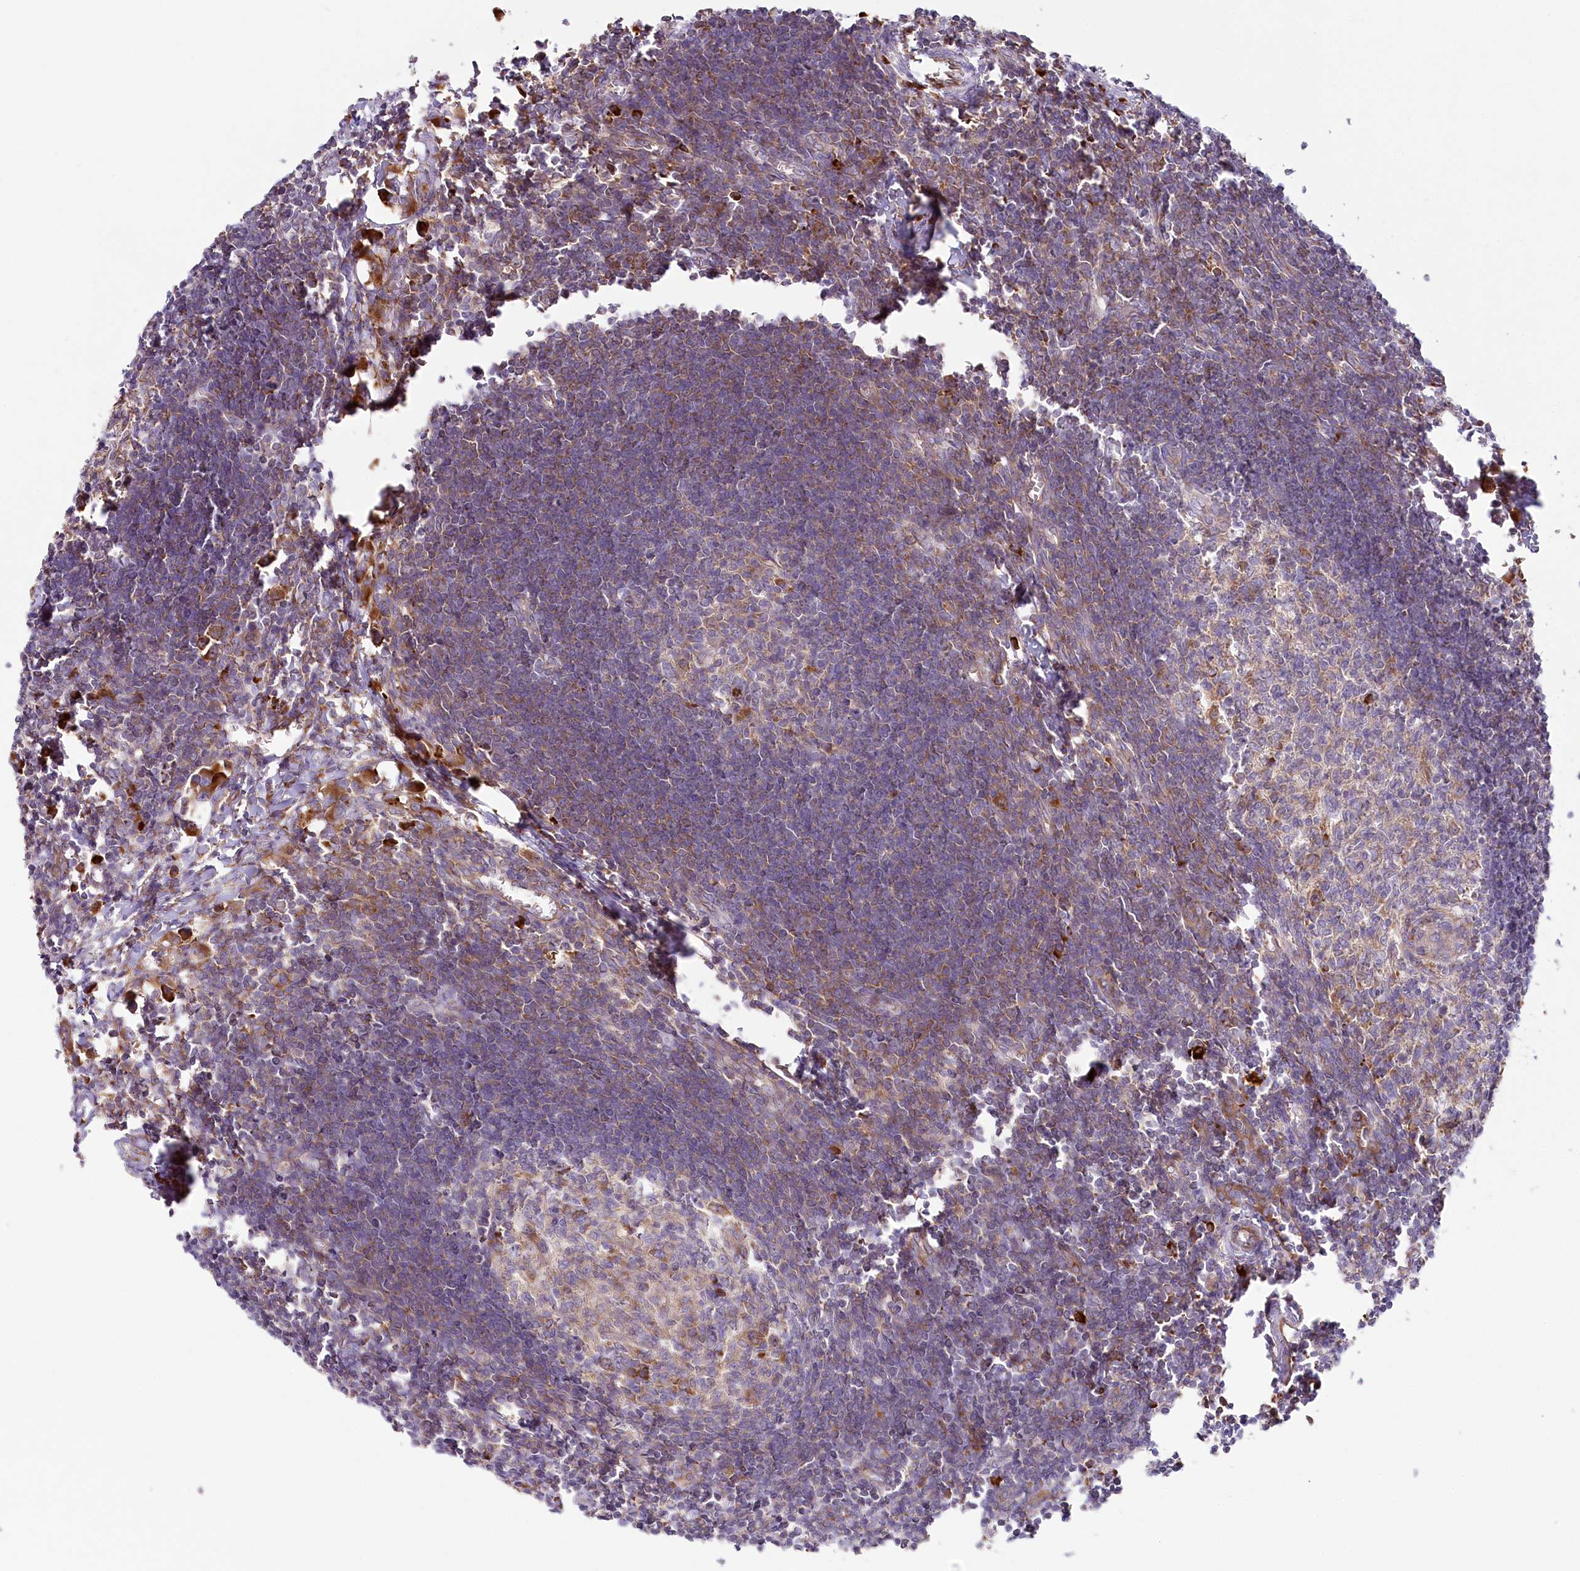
{"staining": {"intensity": "moderate", "quantity": "<25%", "location": "cytoplasmic/membranous"}, "tissue": "lymph node", "cell_type": "Germinal center cells", "image_type": "normal", "snomed": [{"axis": "morphology", "description": "Normal tissue, NOS"}, {"axis": "morphology", "description": "Malignant melanoma, Metastatic site"}, {"axis": "topography", "description": "Lymph node"}], "caption": "Lymph node stained for a protein exhibits moderate cytoplasmic/membranous positivity in germinal center cells. (Stains: DAB in brown, nuclei in blue, Microscopy: brightfield microscopy at high magnification).", "gene": "HARS2", "patient": {"sex": "male", "age": 41}}